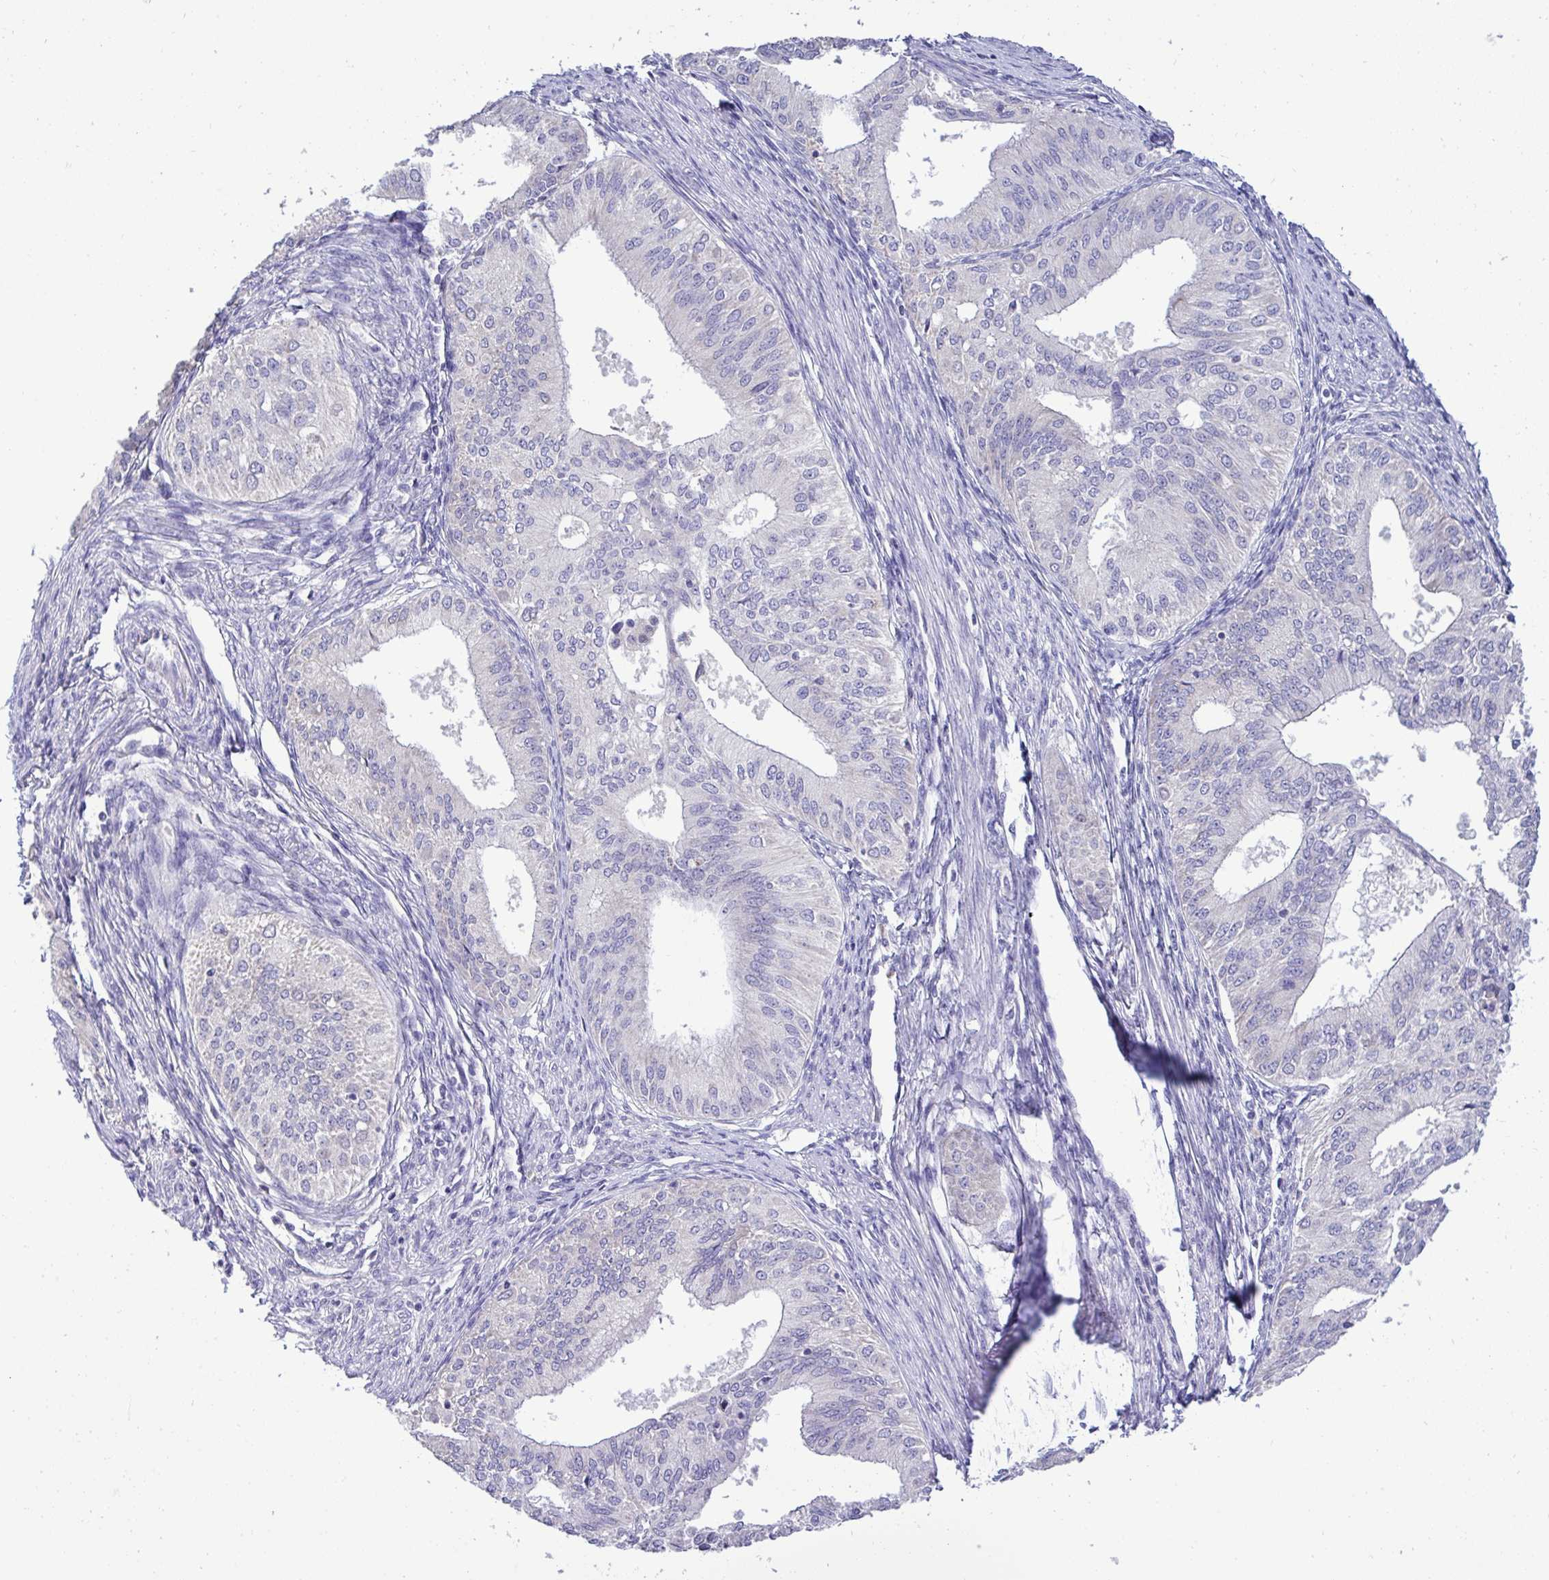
{"staining": {"intensity": "negative", "quantity": "none", "location": "none"}, "tissue": "endometrial cancer", "cell_type": "Tumor cells", "image_type": "cancer", "snomed": [{"axis": "morphology", "description": "Adenocarcinoma, NOS"}, {"axis": "topography", "description": "Endometrium"}], "caption": "Immunohistochemical staining of endometrial adenocarcinoma exhibits no significant expression in tumor cells.", "gene": "ST8SIA2", "patient": {"sex": "female", "age": 50}}